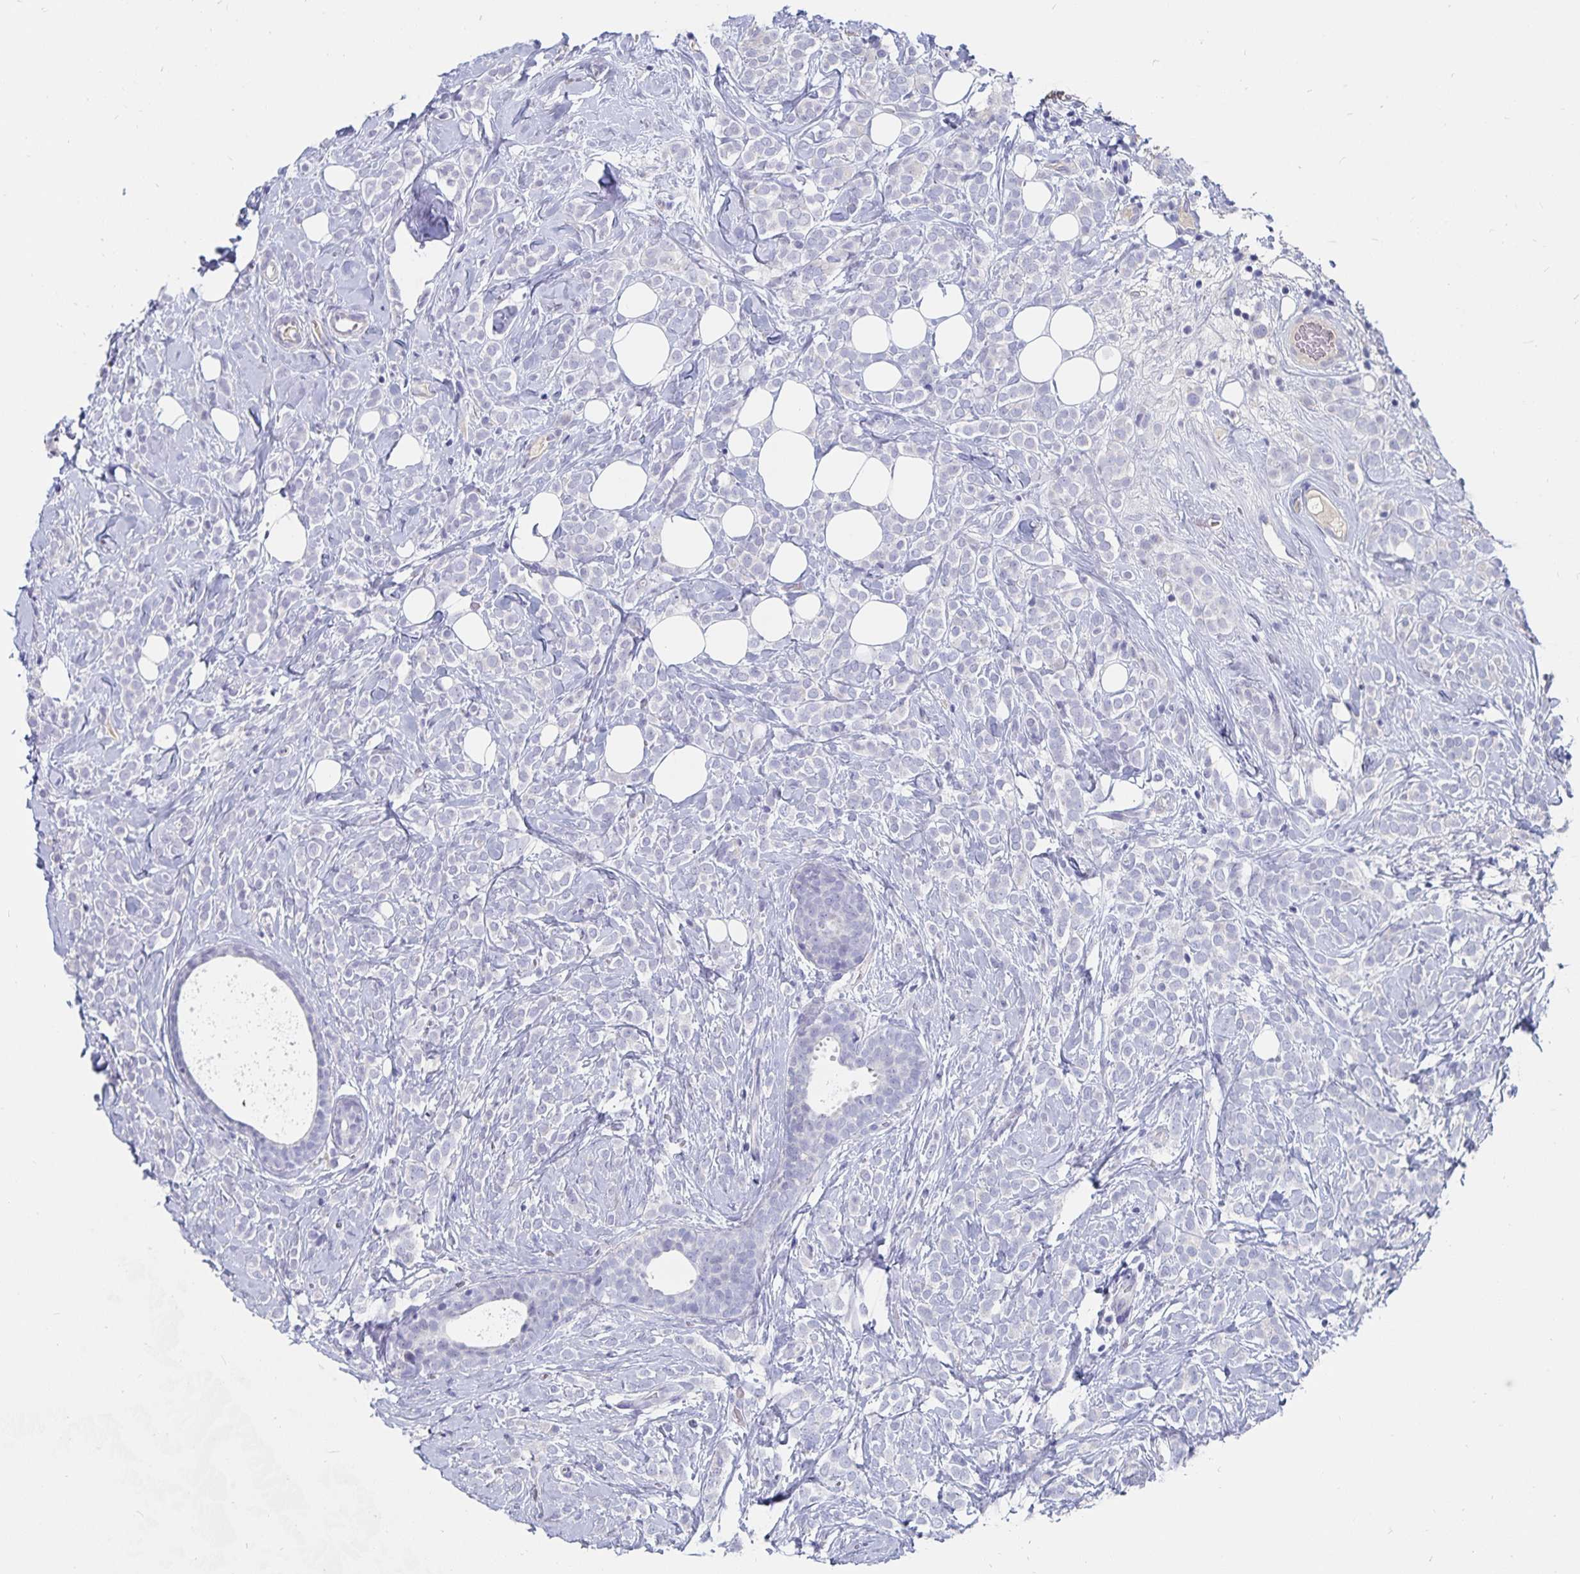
{"staining": {"intensity": "negative", "quantity": "none", "location": "none"}, "tissue": "breast cancer", "cell_type": "Tumor cells", "image_type": "cancer", "snomed": [{"axis": "morphology", "description": "Lobular carcinoma"}, {"axis": "topography", "description": "Breast"}], "caption": "This is a histopathology image of immunohistochemistry staining of breast cancer (lobular carcinoma), which shows no expression in tumor cells. (DAB IHC, high magnification).", "gene": "CFAP69", "patient": {"sex": "female", "age": 49}}